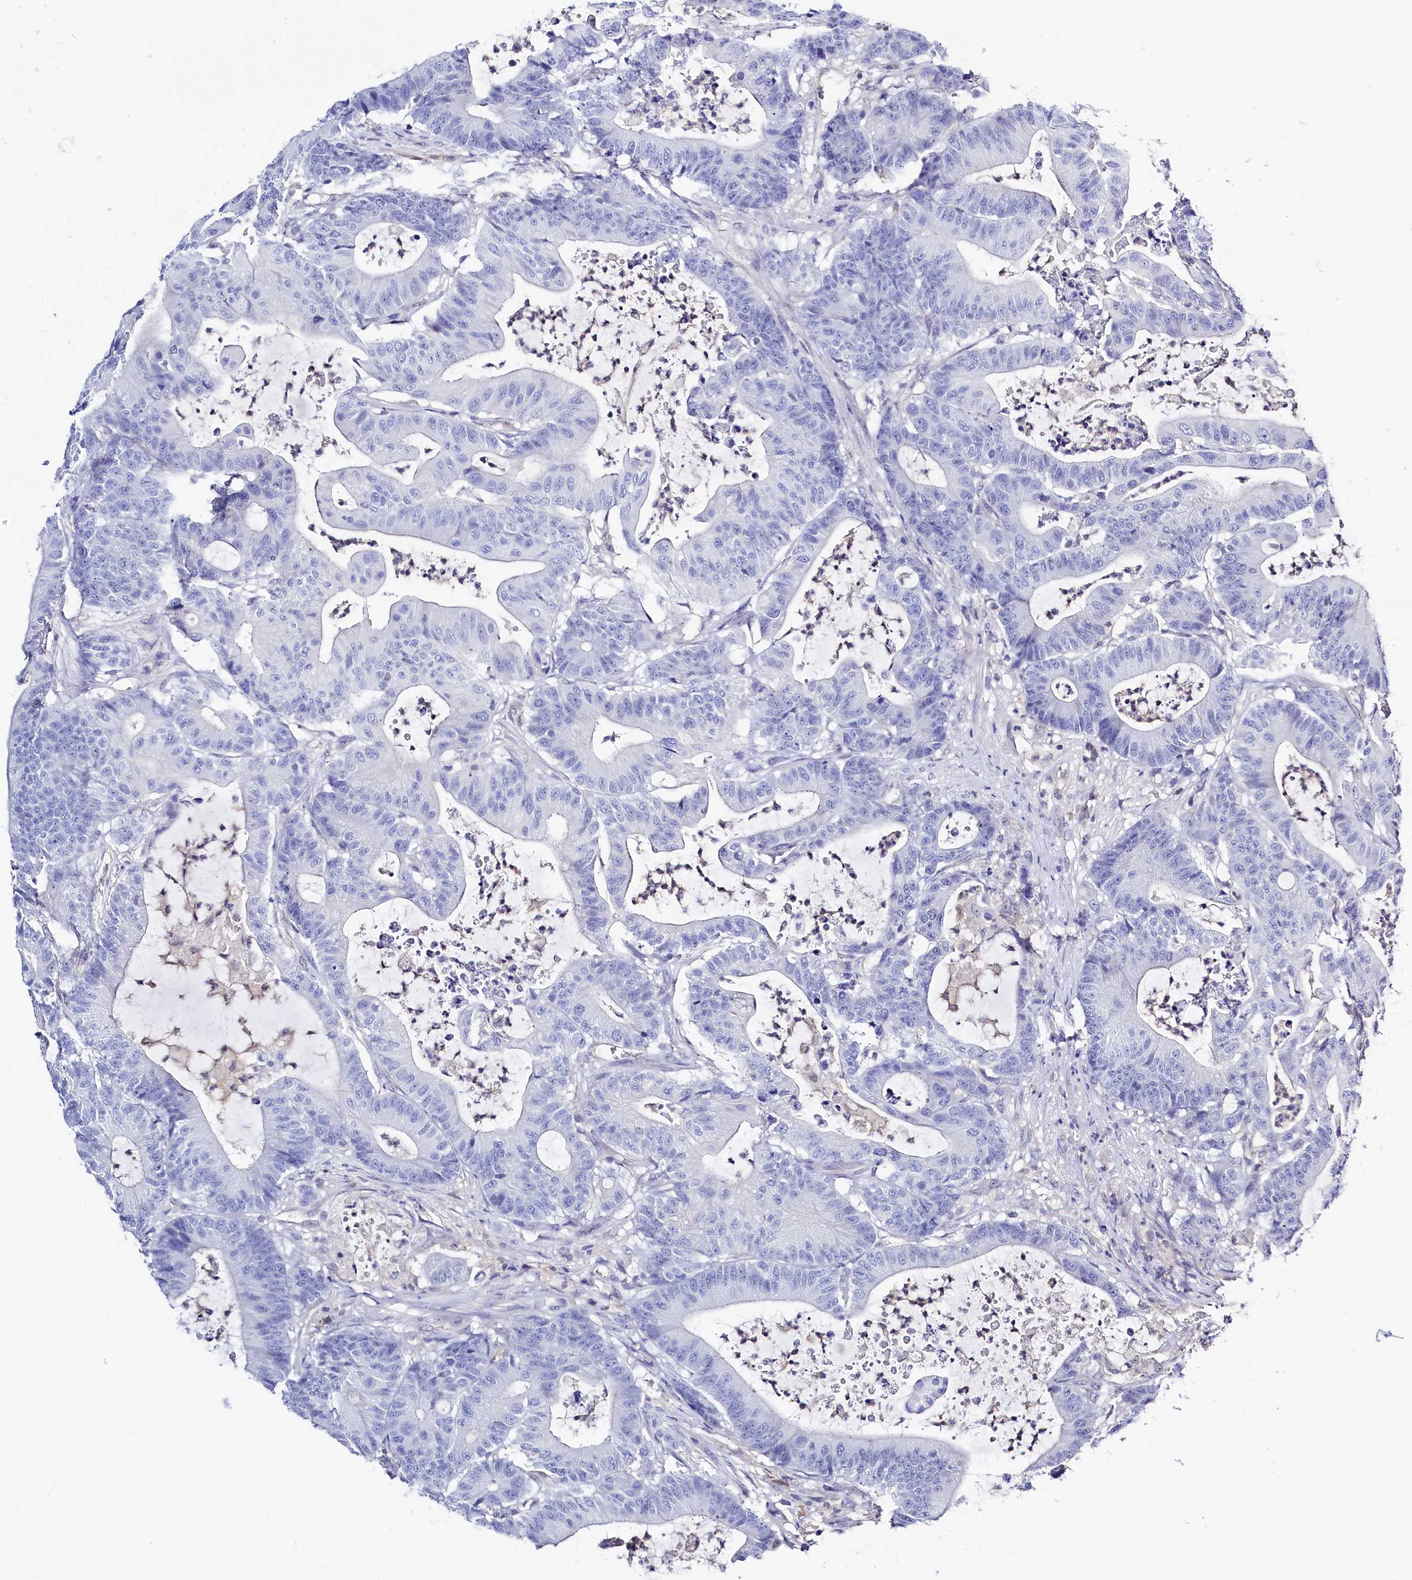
{"staining": {"intensity": "negative", "quantity": "none", "location": "none"}, "tissue": "colorectal cancer", "cell_type": "Tumor cells", "image_type": "cancer", "snomed": [{"axis": "morphology", "description": "Adenocarcinoma, NOS"}, {"axis": "topography", "description": "Colon"}], "caption": "The photomicrograph displays no staining of tumor cells in colorectal adenocarcinoma.", "gene": "C11orf54", "patient": {"sex": "female", "age": 84}}